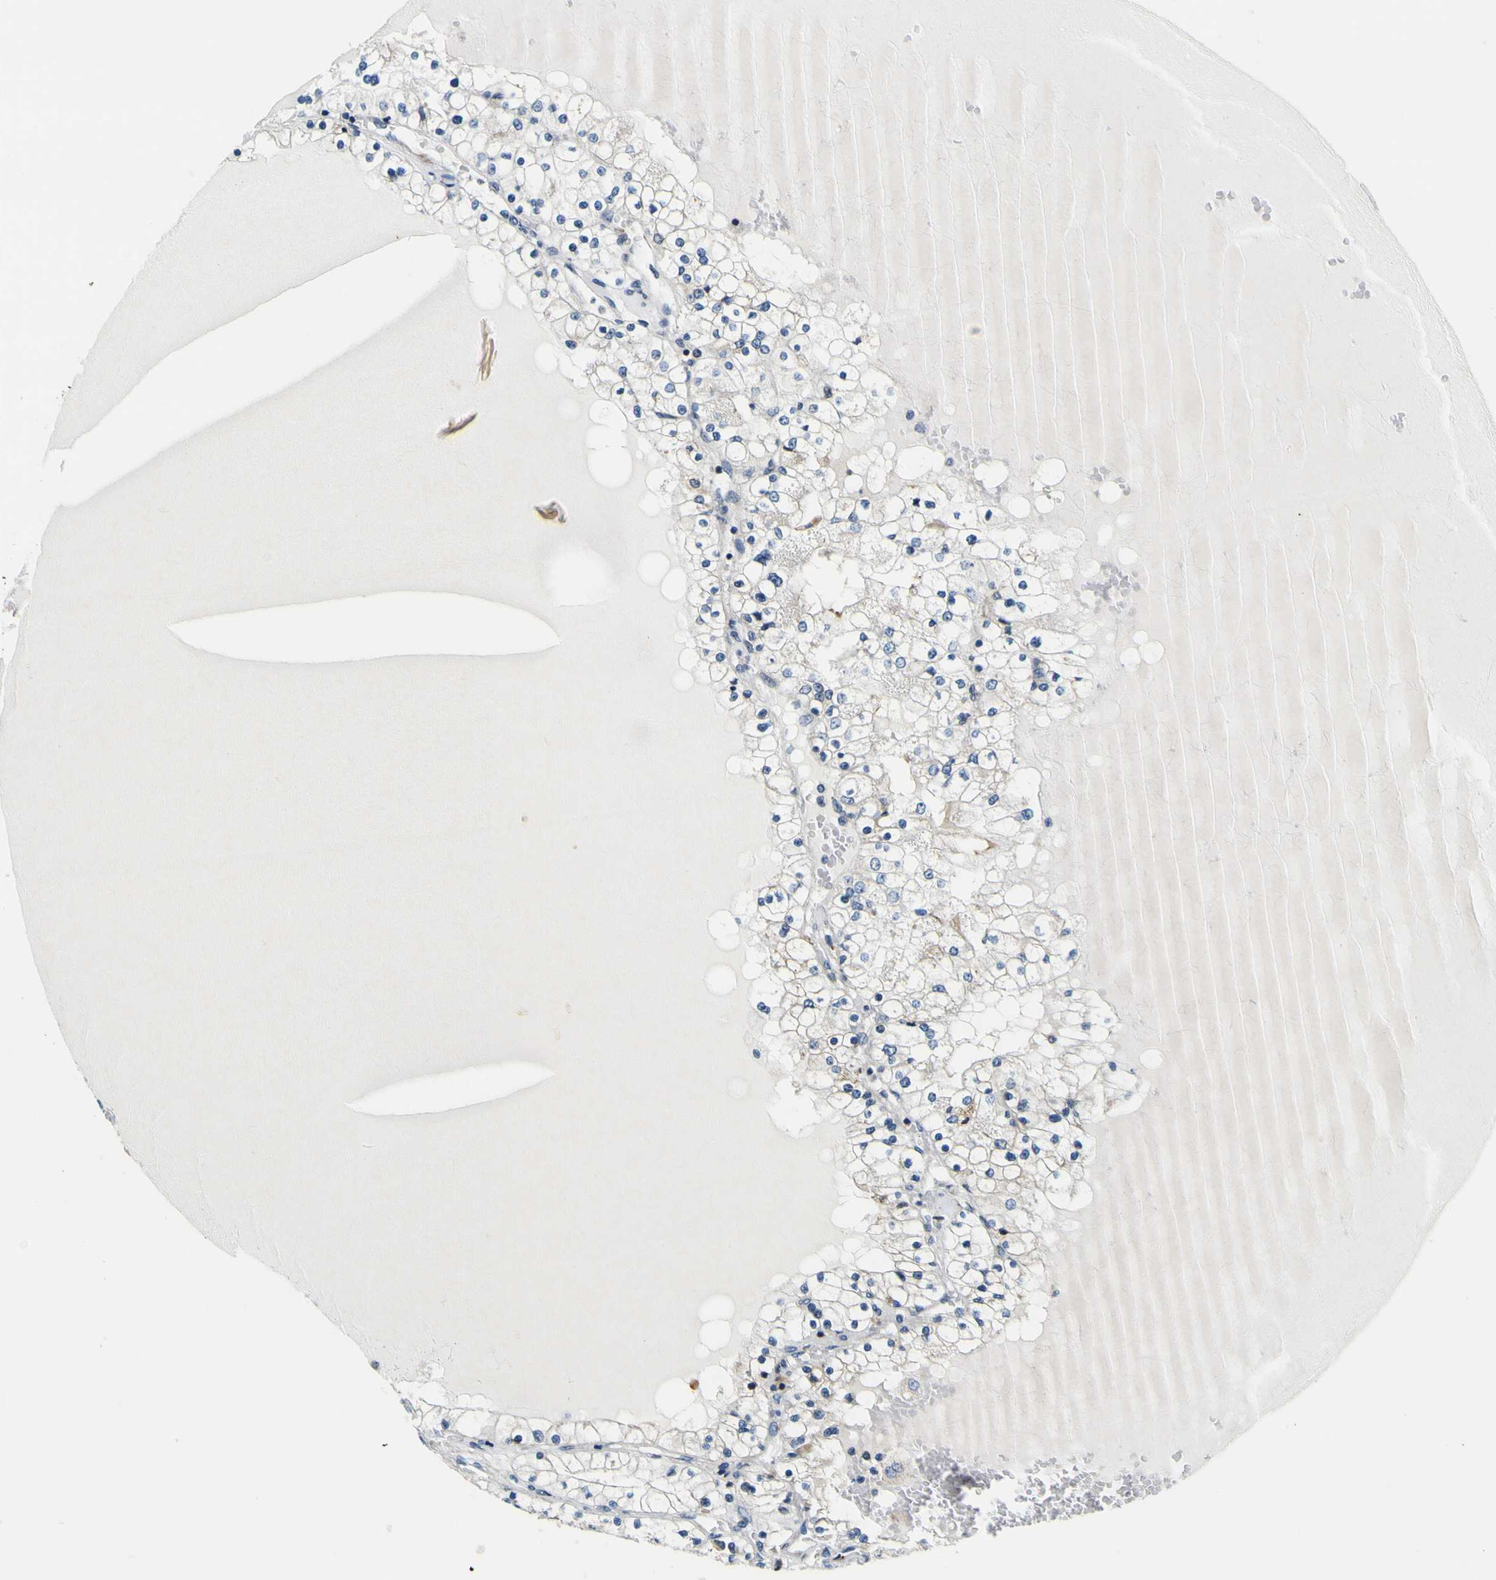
{"staining": {"intensity": "negative", "quantity": "none", "location": "none"}, "tissue": "renal cancer", "cell_type": "Tumor cells", "image_type": "cancer", "snomed": [{"axis": "morphology", "description": "Adenocarcinoma, NOS"}, {"axis": "topography", "description": "Kidney"}], "caption": "This histopathology image is of renal cancer (adenocarcinoma) stained with immunohistochemistry to label a protein in brown with the nuclei are counter-stained blue. There is no staining in tumor cells.", "gene": "NLRP3", "patient": {"sex": "male", "age": 68}}